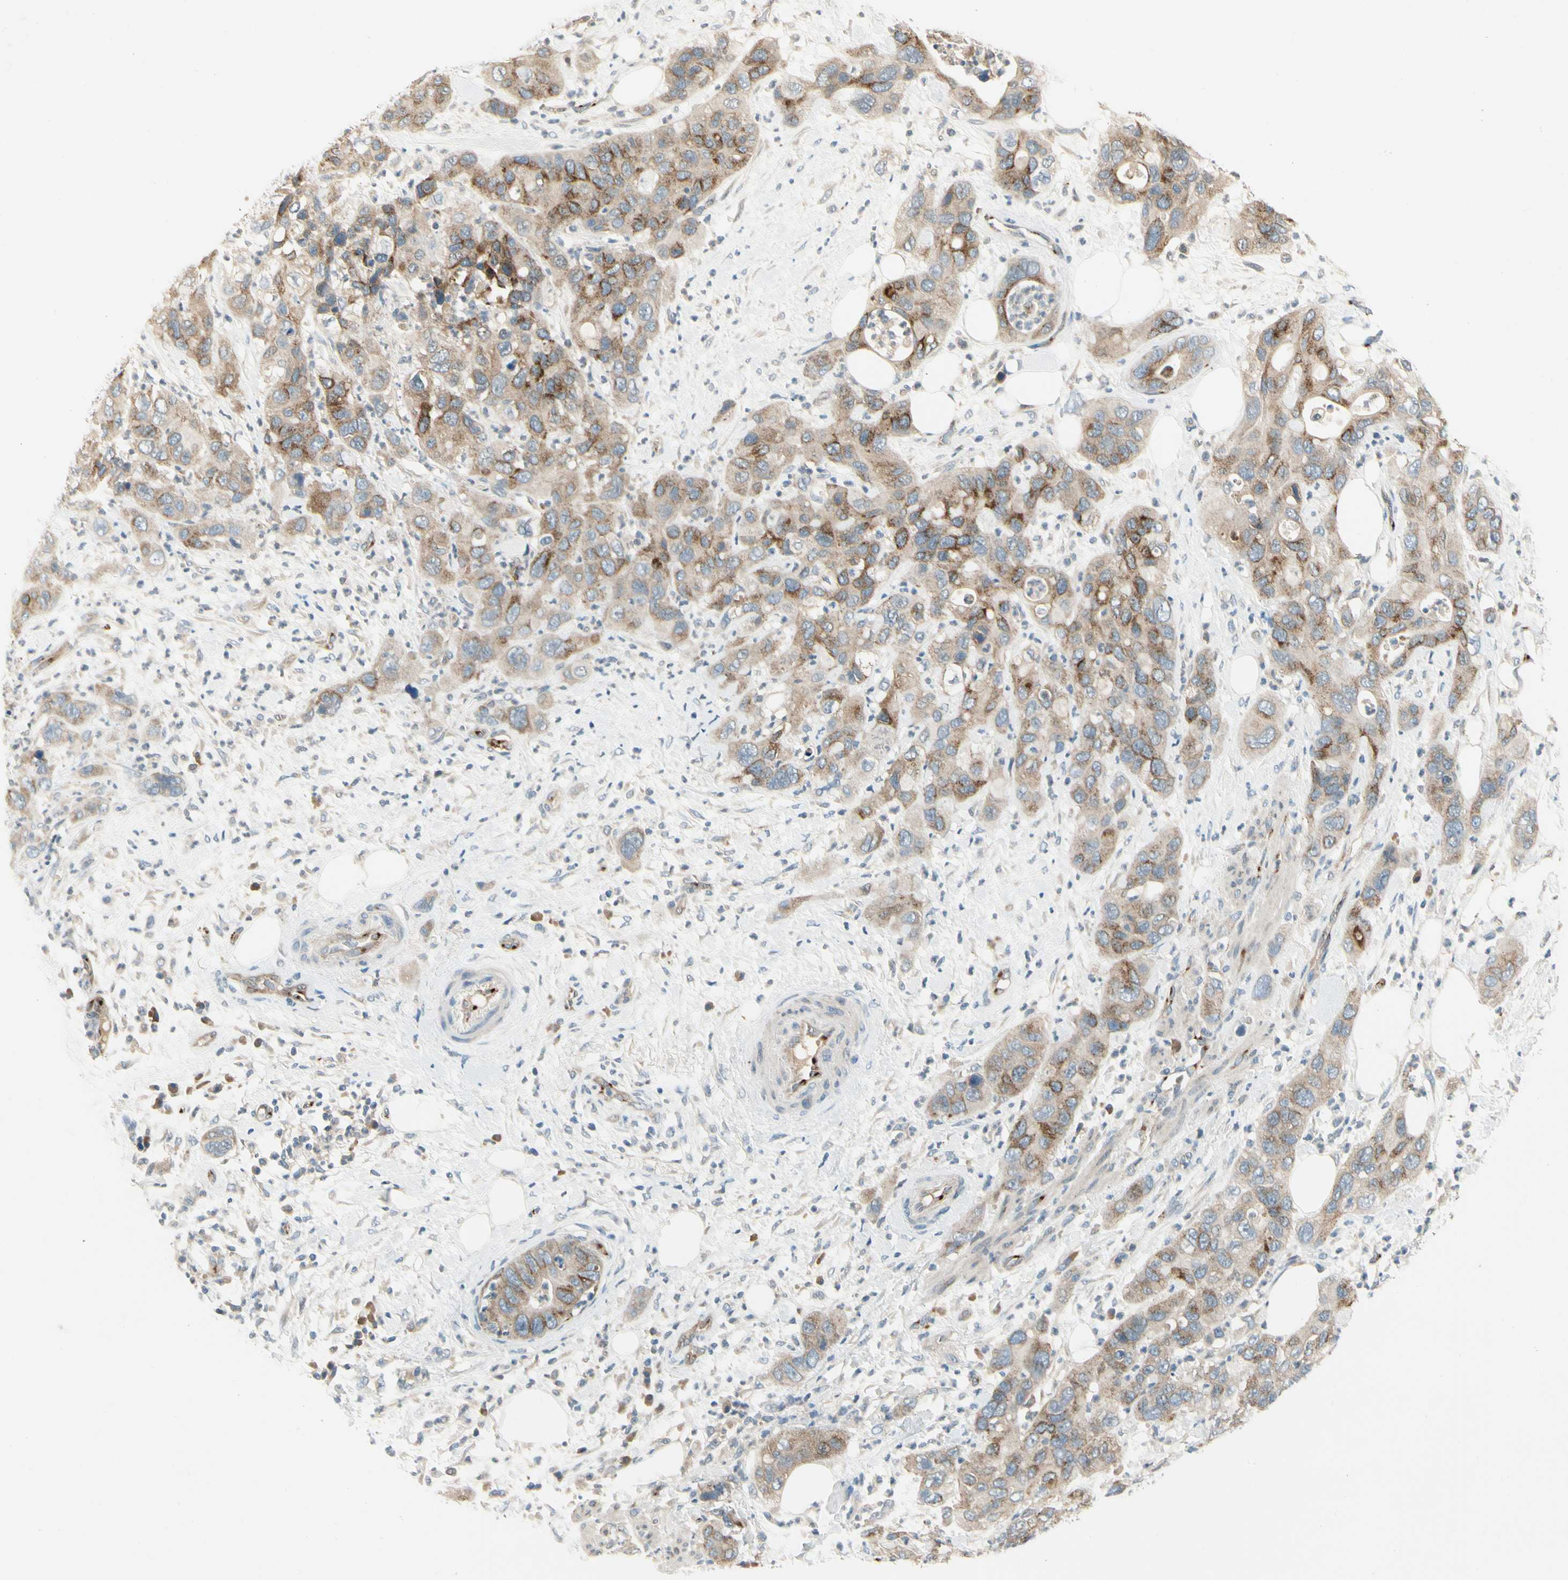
{"staining": {"intensity": "moderate", "quantity": "25%-75%", "location": "cytoplasmic/membranous"}, "tissue": "pancreatic cancer", "cell_type": "Tumor cells", "image_type": "cancer", "snomed": [{"axis": "morphology", "description": "Adenocarcinoma, NOS"}, {"axis": "topography", "description": "Pancreas"}], "caption": "The micrograph shows staining of adenocarcinoma (pancreatic), revealing moderate cytoplasmic/membranous protein expression (brown color) within tumor cells.", "gene": "MANSC1", "patient": {"sex": "female", "age": 71}}